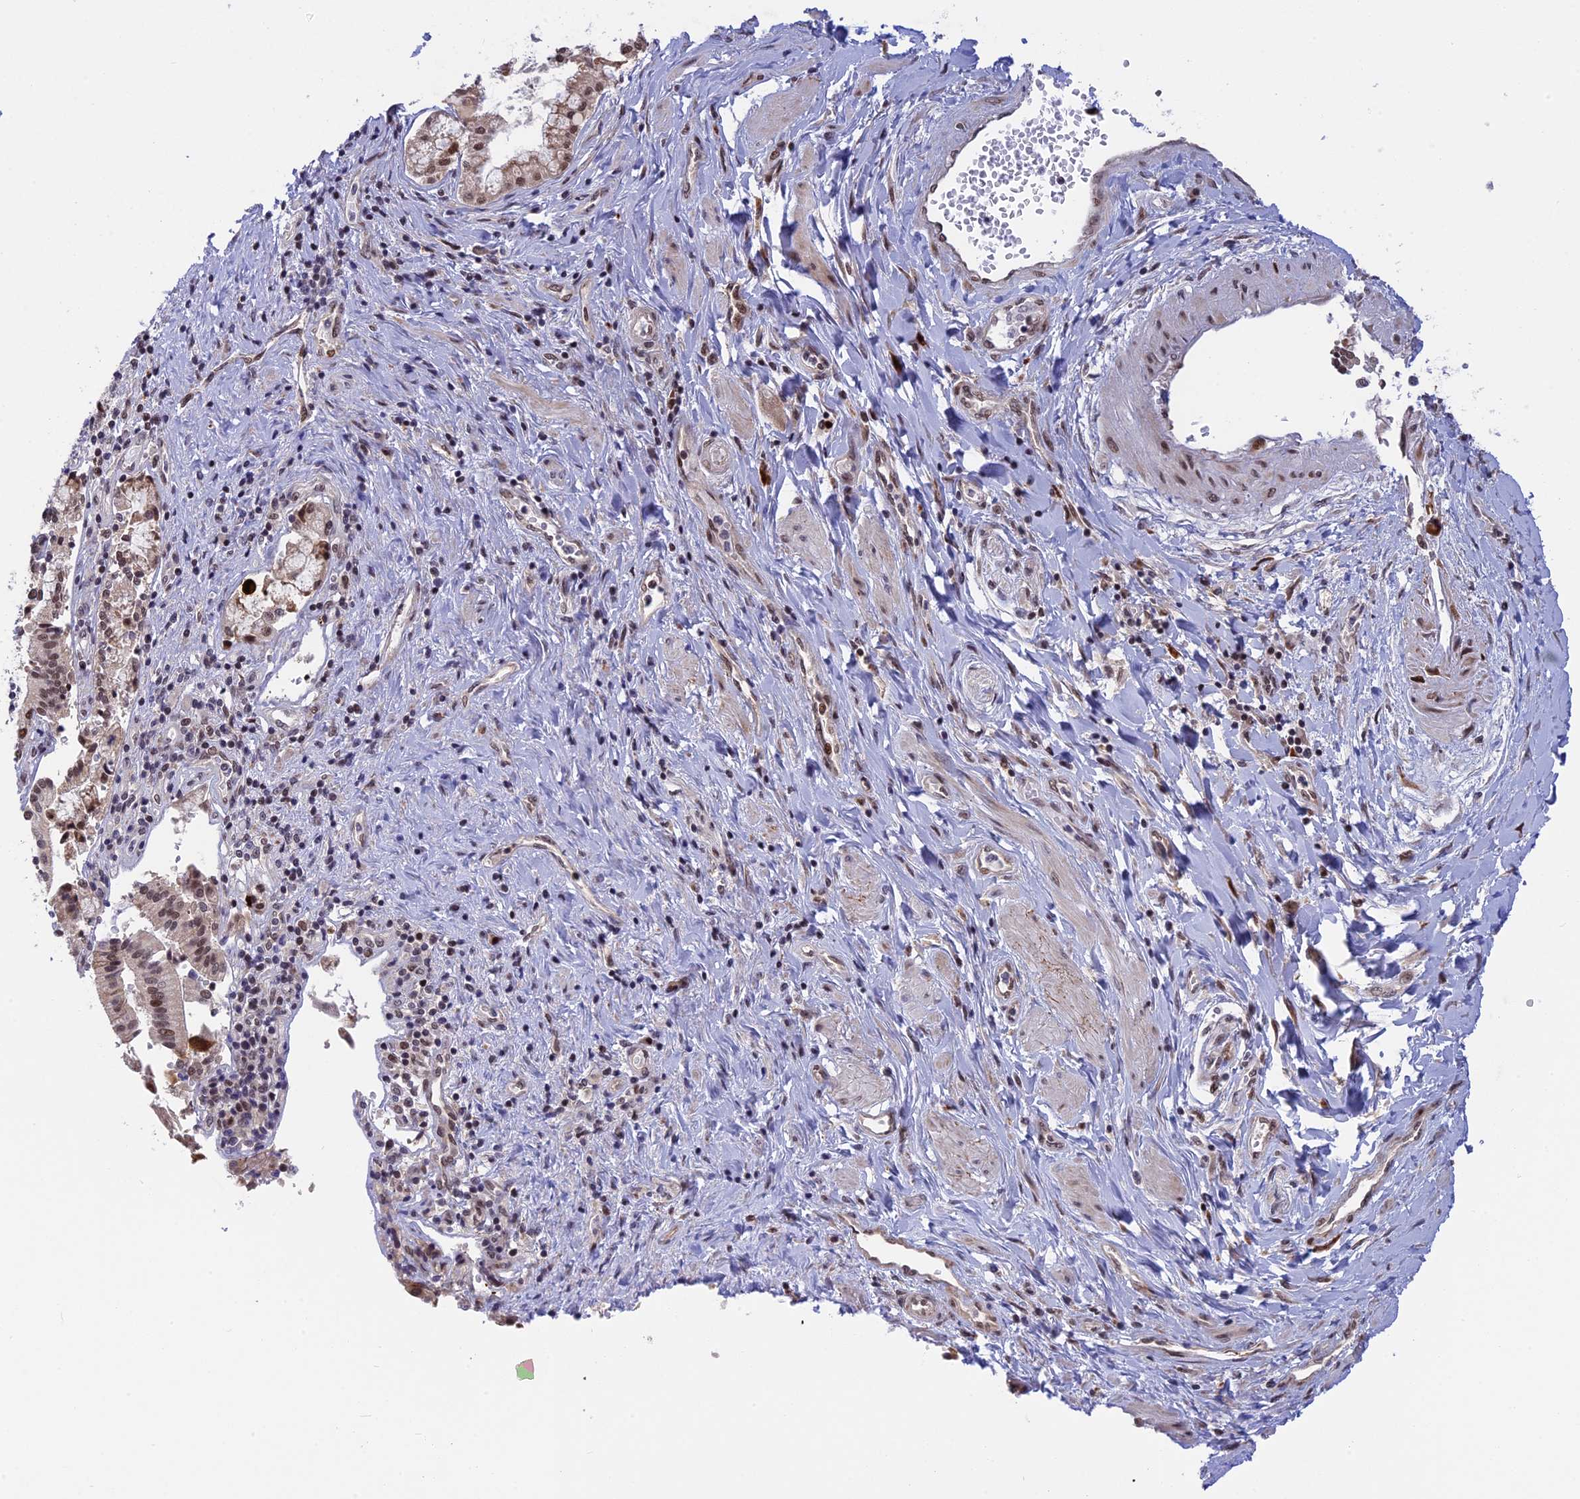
{"staining": {"intensity": "weak", "quantity": "25%-75%", "location": "nuclear"}, "tissue": "pancreatic cancer", "cell_type": "Tumor cells", "image_type": "cancer", "snomed": [{"axis": "morphology", "description": "Adenocarcinoma, NOS"}, {"axis": "topography", "description": "Pancreas"}], "caption": "Brown immunohistochemical staining in adenocarcinoma (pancreatic) shows weak nuclear expression in approximately 25%-75% of tumor cells. (Stains: DAB (3,3'-diaminobenzidine) in brown, nuclei in blue, Microscopy: brightfield microscopy at high magnification).", "gene": "POLR2C", "patient": {"sex": "male", "age": 46}}